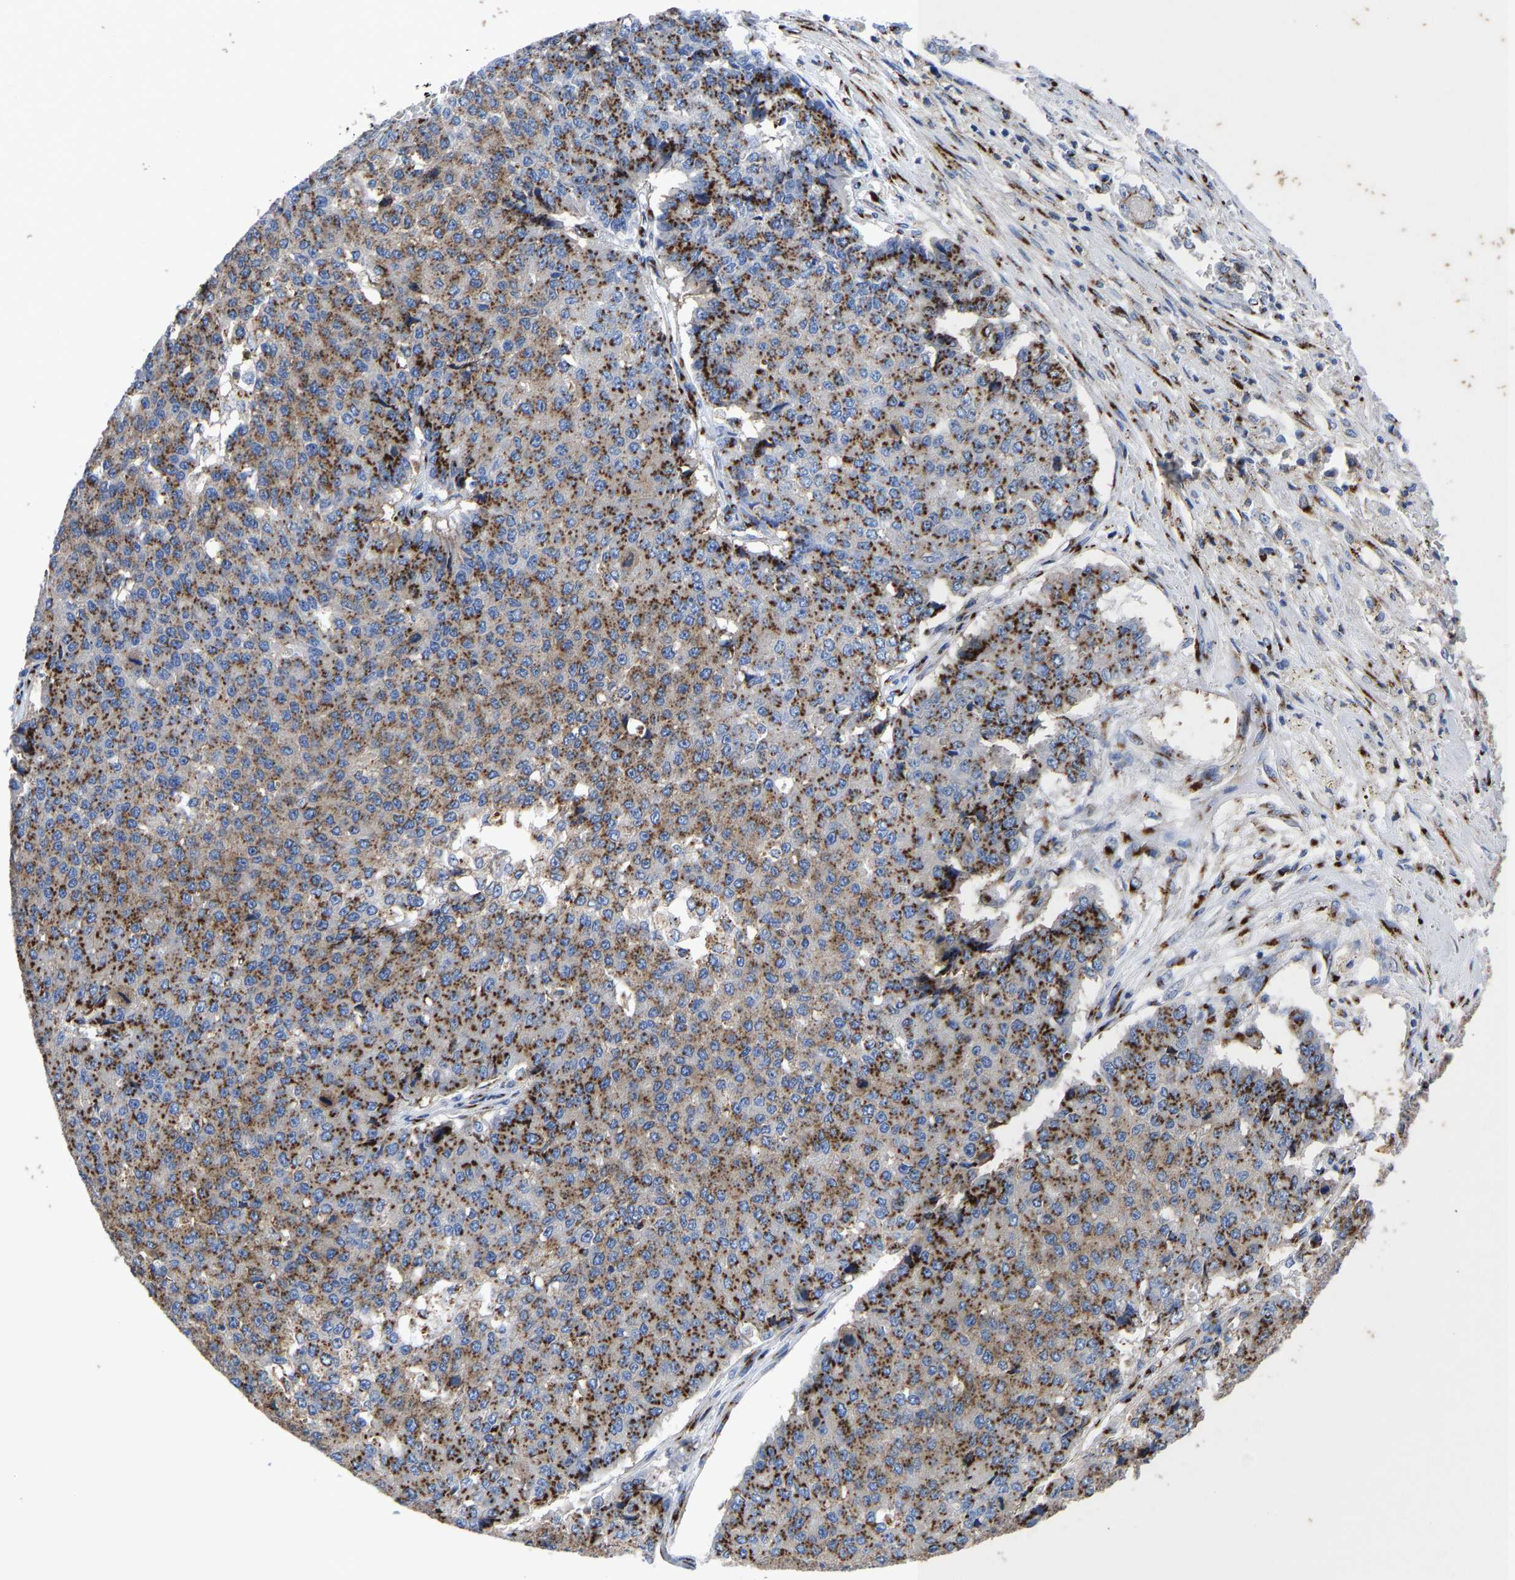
{"staining": {"intensity": "strong", "quantity": ">75%", "location": "cytoplasmic/membranous"}, "tissue": "pancreatic cancer", "cell_type": "Tumor cells", "image_type": "cancer", "snomed": [{"axis": "morphology", "description": "Adenocarcinoma, NOS"}, {"axis": "topography", "description": "Pancreas"}], "caption": "Approximately >75% of tumor cells in adenocarcinoma (pancreatic) show strong cytoplasmic/membranous protein staining as visualized by brown immunohistochemical staining.", "gene": "TMEM87A", "patient": {"sex": "male", "age": 50}}